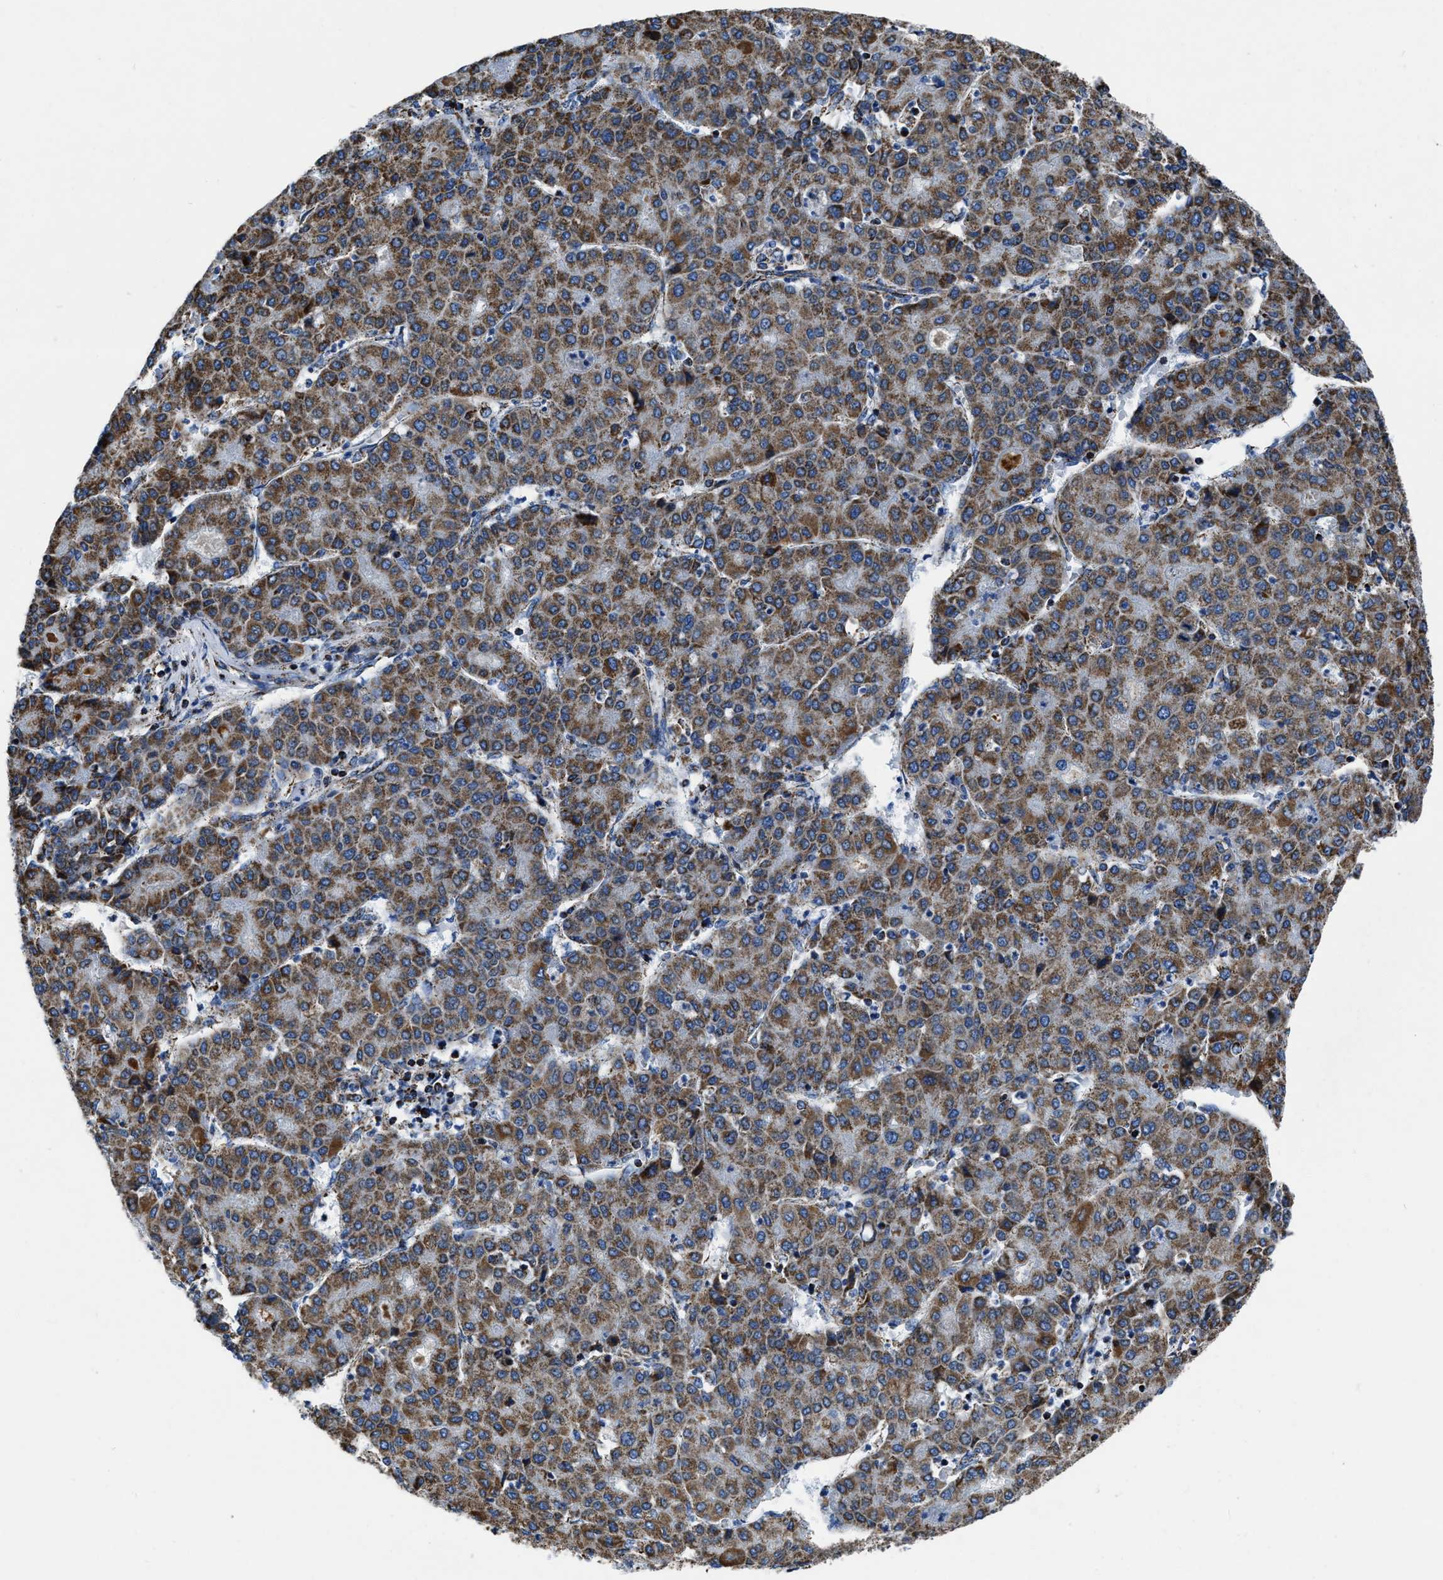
{"staining": {"intensity": "moderate", "quantity": ">75%", "location": "cytoplasmic/membranous"}, "tissue": "liver cancer", "cell_type": "Tumor cells", "image_type": "cancer", "snomed": [{"axis": "morphology", "description": "Carcinoma, Hepatocellular, NOS"}, {"axis": "topography", "description": "Liver"}], "caption": "Tumor cells show medium levels of moderate cytoplasmic/membranous positivity in about >75% of cells in liver cancer (hepatocellular carcinoma).", "gene": "NSD3", "patient": {"sex": "male", "age": 65}}